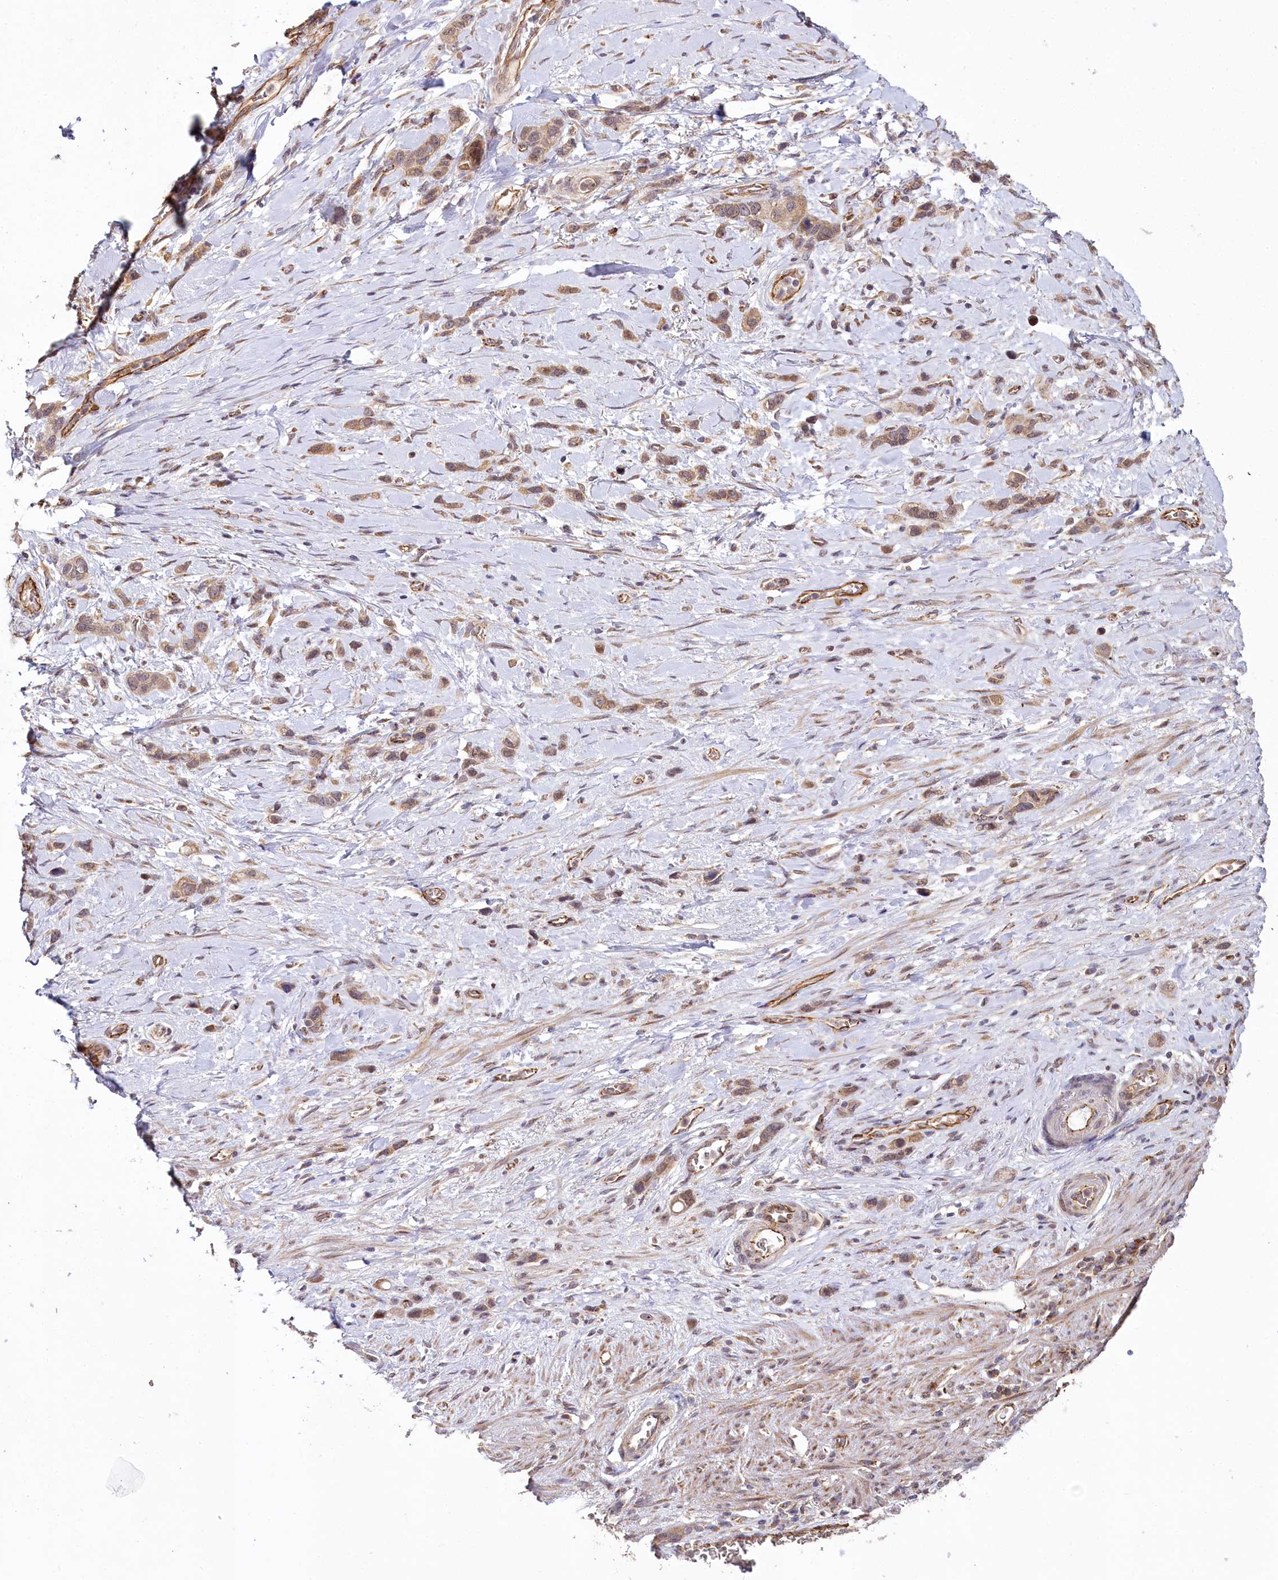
{"staining": {"intensity": "weak", "quantity": ">75%", "location": "cytoplasmic/membranous,nuclear"}, "tissue": "stomach cancer", "cell_type": "Tumor cells", "image_type": "cancer", "snomed": [{"axis": "morphology", "description": "Adenocarcinoma, NOS"}, {"axis": "morphology", "description": "Adenocarcinoma, High grade"}, {"axis": "topography", "description": "Stomach, upper"}, {"axis": "topography", "description": "Stomach, lower"}], "caption": "A photomicrograph of stomach cancer (high-grade adenocarcinoma) stained for a protein demonstrates weak cytoplasmic/membranous and nuclear brown staining in tumor cells.", "gene": "ALKBH8", "patient": {"sex": "female", "age": 65}}